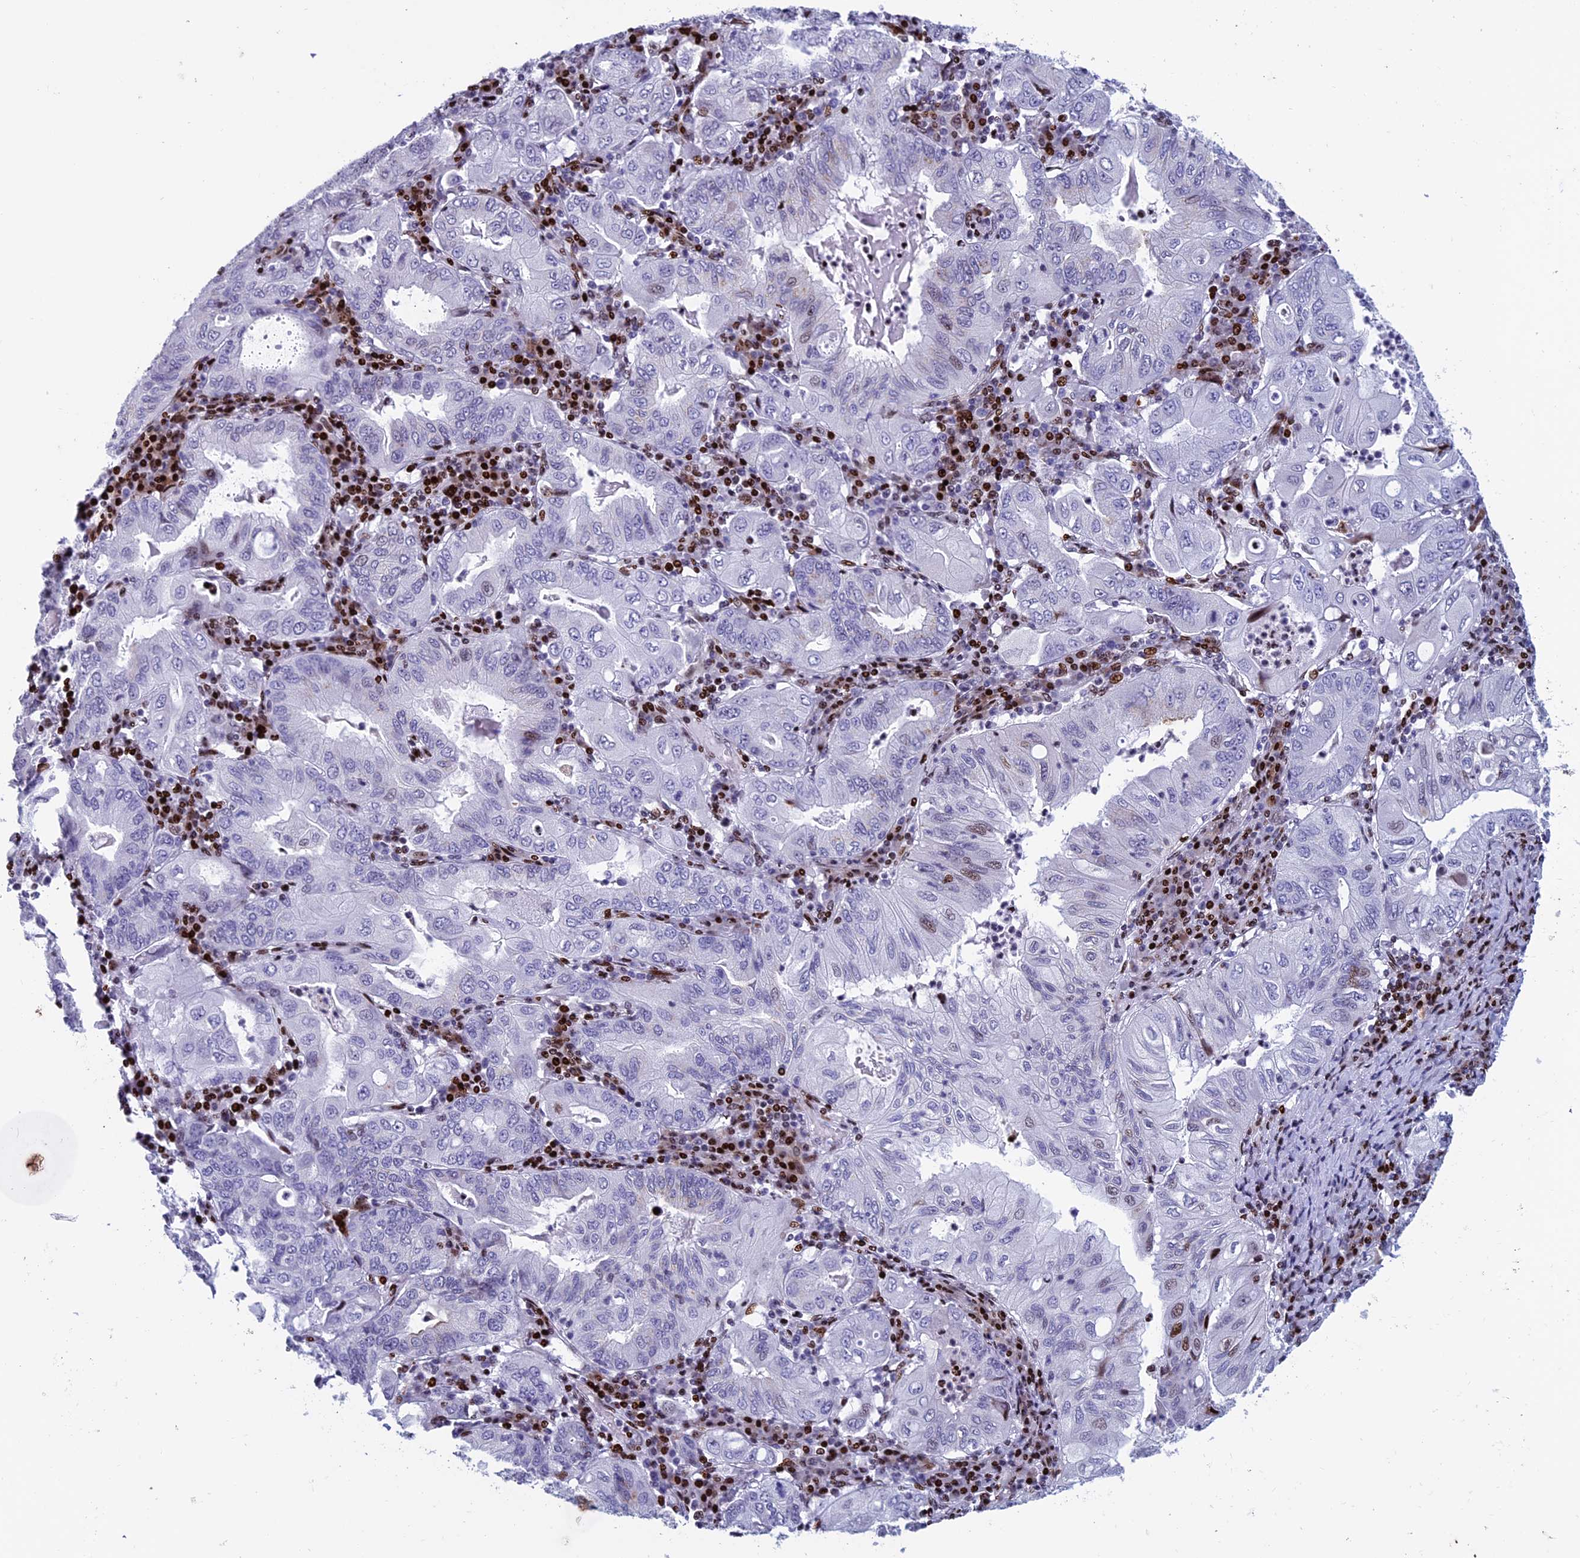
{"staining": {"intensity": "moderate", "quantity": "<25%", "location": "nuclear"}, "tissue": "stomach cancer", "cell_type": "Tumor cells", "image_type": "cancer", "snomed": [{"axis": "morphology", "description": "Normal tissue, NOS"}, {"axis": "morphology", "description": "Adenocarcinoma, NOS"}, {"axis": "topography", "description": "Esophagus"}, {"axis": "topography", "description": "Stomach, upper"}, {"axis": "topography", "description": "Peripheral nerve tissue"}], "caption": "This image shows immunohistochemistry (IHC) staining of stomach cancer, with low moderate nuclear expression in approximately <25% of tumor cells.", "gene": "BTBD3", "patient": {"sex": "male", "age": 62}}